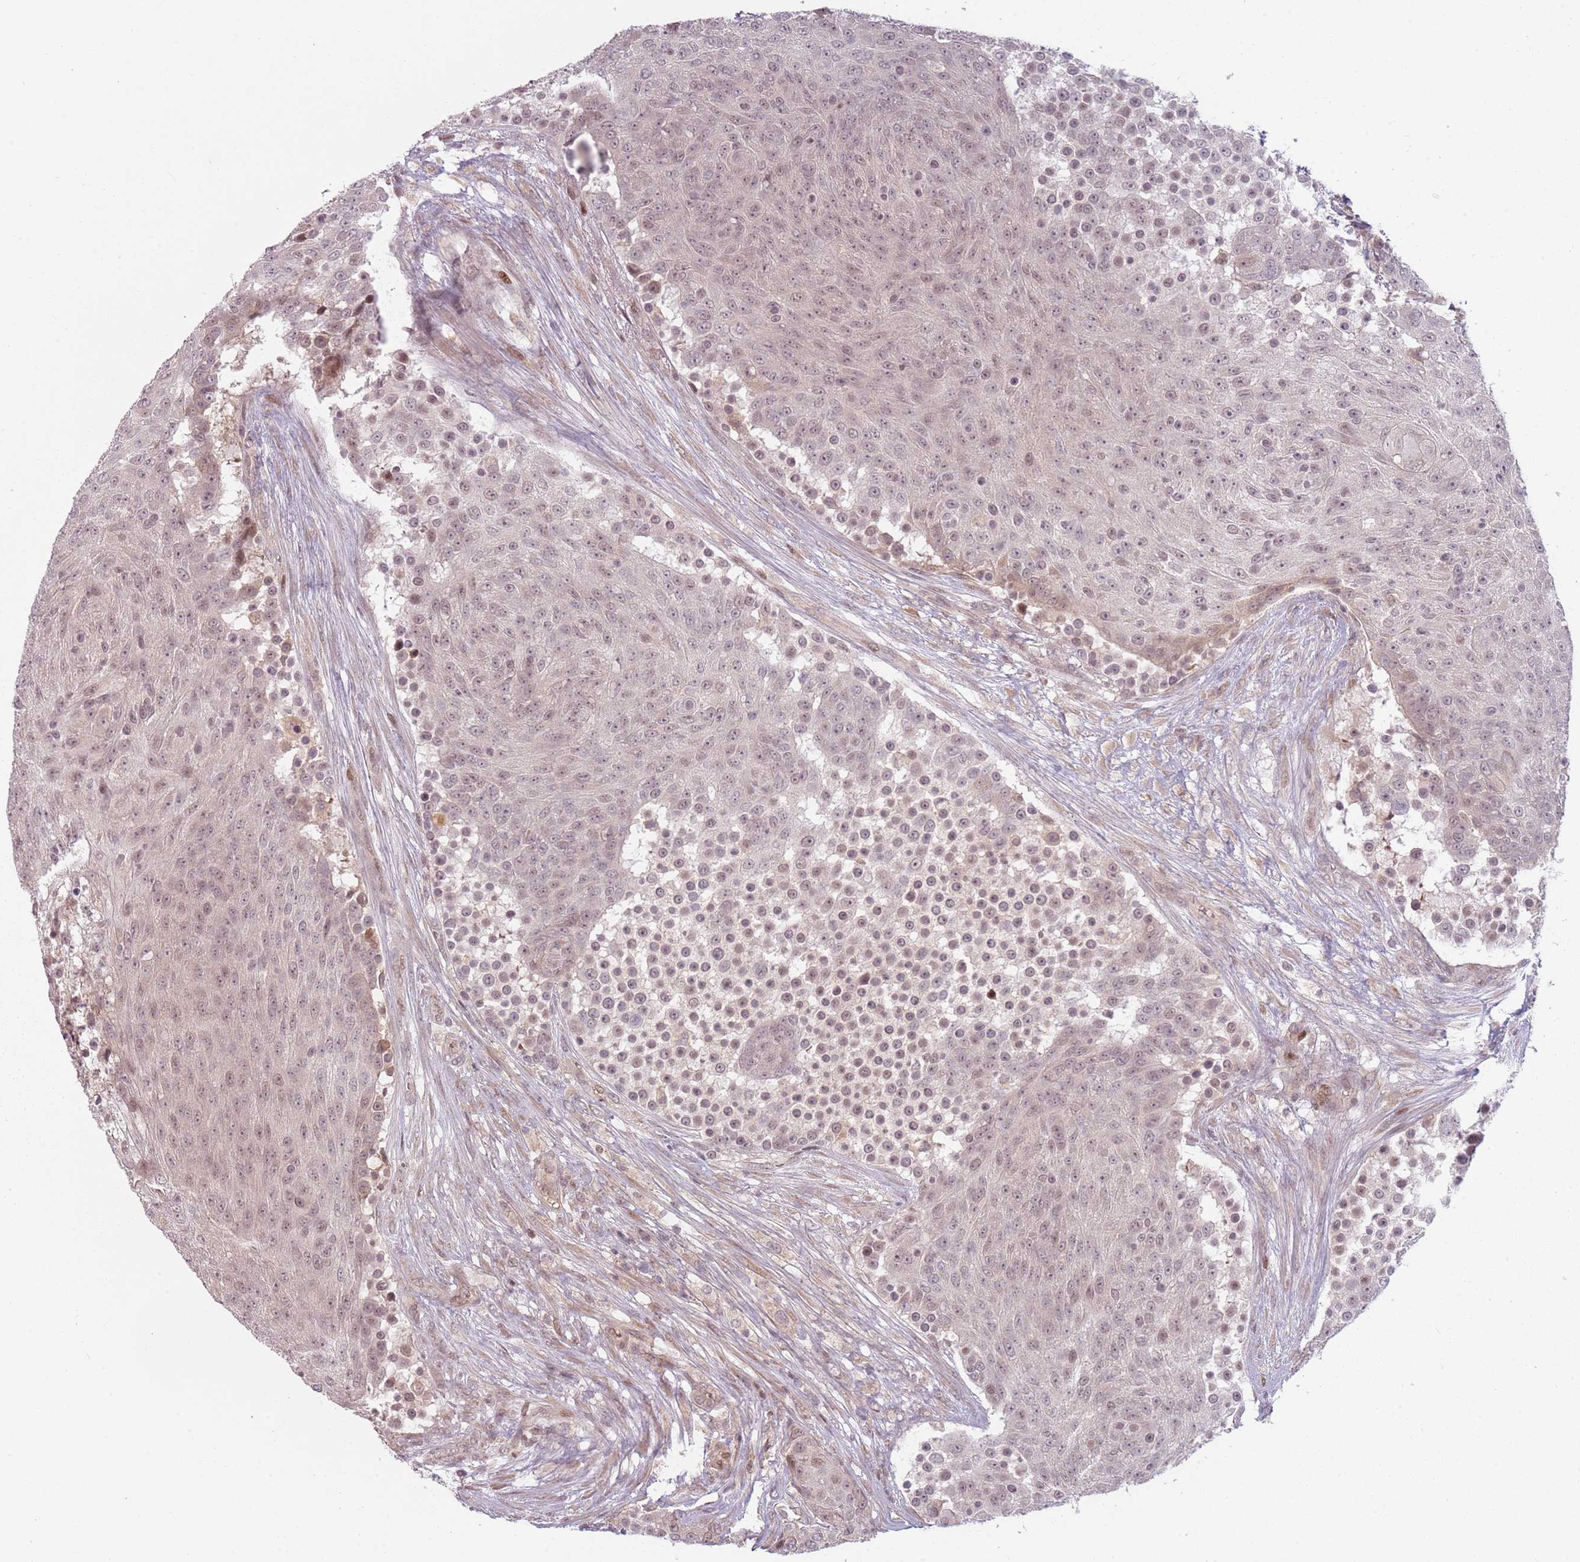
{"staining": {"intensity": "weak", "quantity": ">75%", "location": "nuclear"}, "tissue": "urothelial cancer", "cell_type": "Tumor cells", "image_type": "cancer", "snomed": [{"axis": "morphology", "description": "Urothelial carcinoma, High grade"}, {"axis": "topography", "description": "Urinary bladder"}], "caption": "An image of human urothelial carcinoma (high-grade) stained for a protein shows weak nuclear brown staining in tumor cells.", "gene": "ADGRG1", "patient": {"sex": "female", "age": 63}}